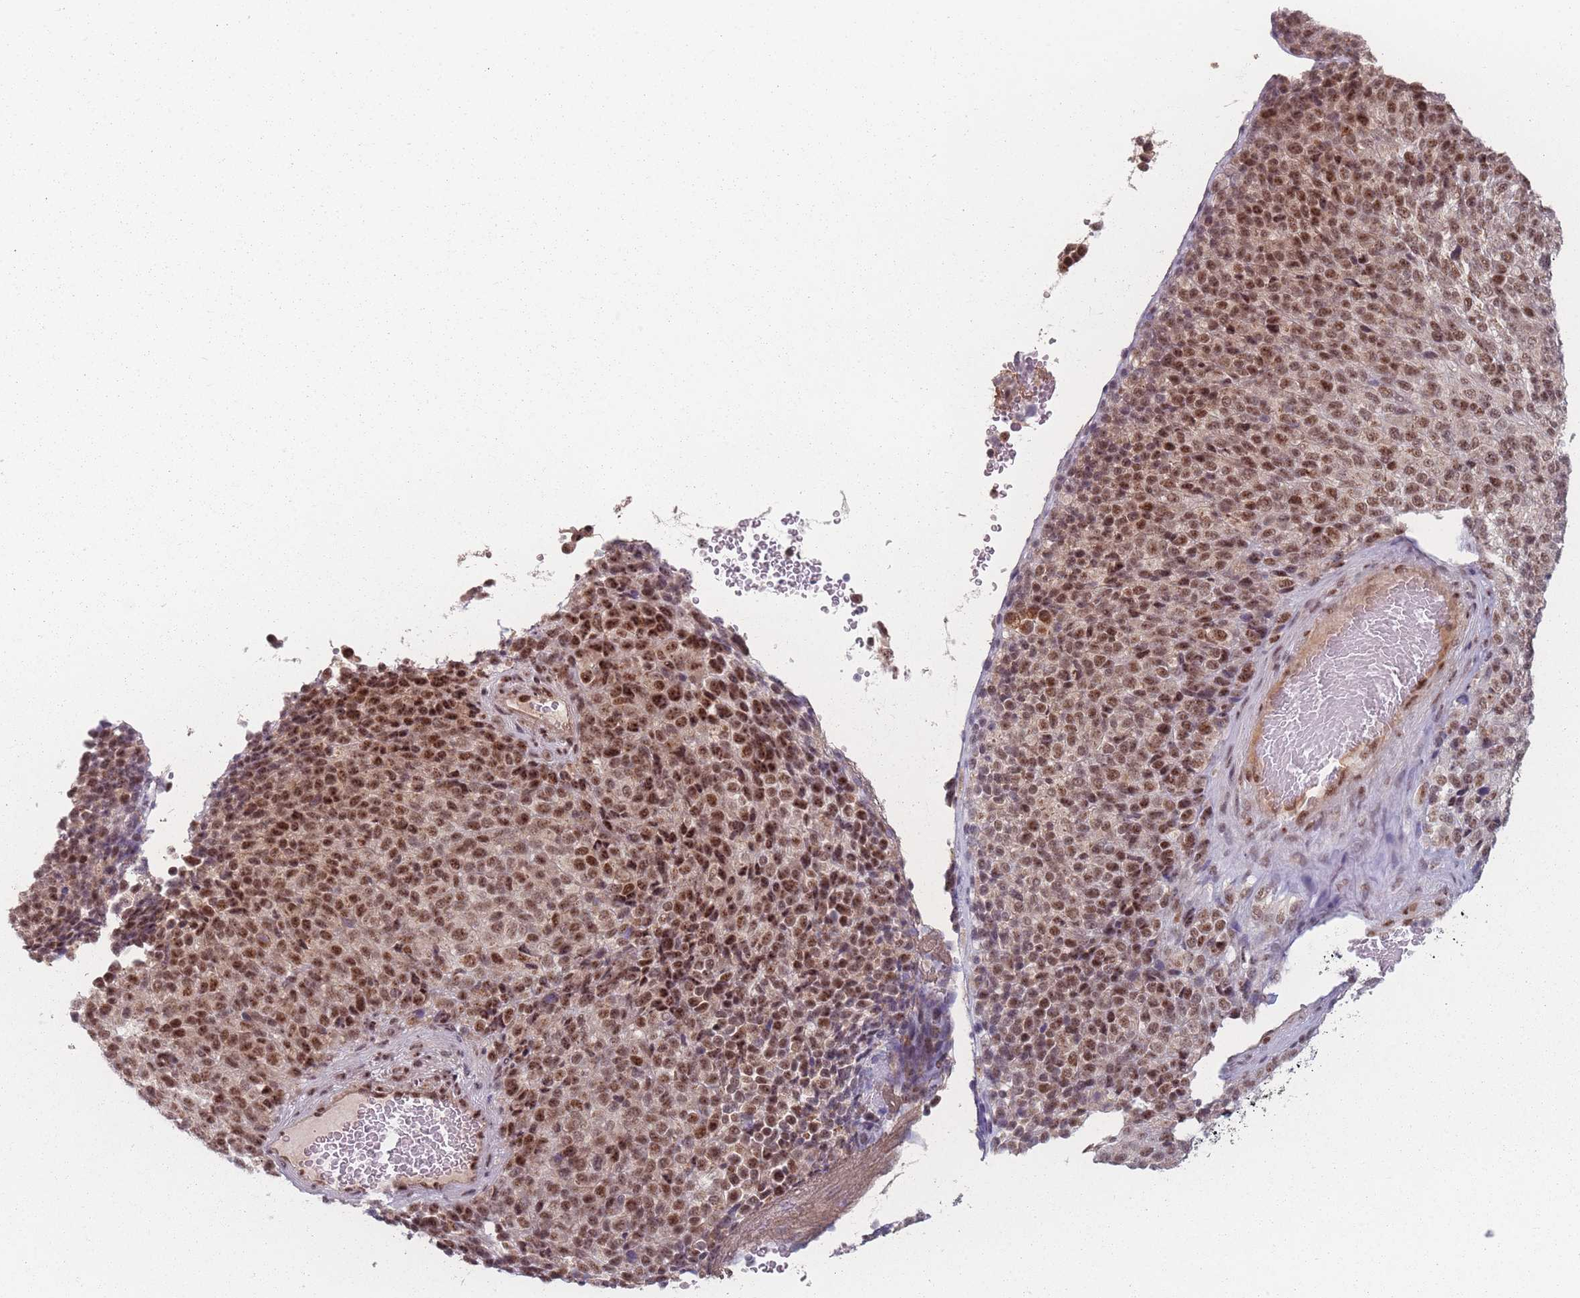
{"staining": {"intensity": "moderate", "quantity": ">75%", "location": "nuclear"}, "tissue": "melanoma", "cell_type": "Tumor cells", "image_type": "cancer", "snomed": [{"axis": "morphology", "description": "Malignant melanoma, Metastatic site"}, {"axis": "topography", "description": "Brain"}], "caption": "This photomicrograph displays melanoma stained with immunohistochemistry (IHC) to label a protein in brown. The nuclear of tumor cells show moderate positivity for the protein. Nuclei are counter-stained blue.", "gene": "ZC3H14", "patient": {"sex": "female", "age": 56}}